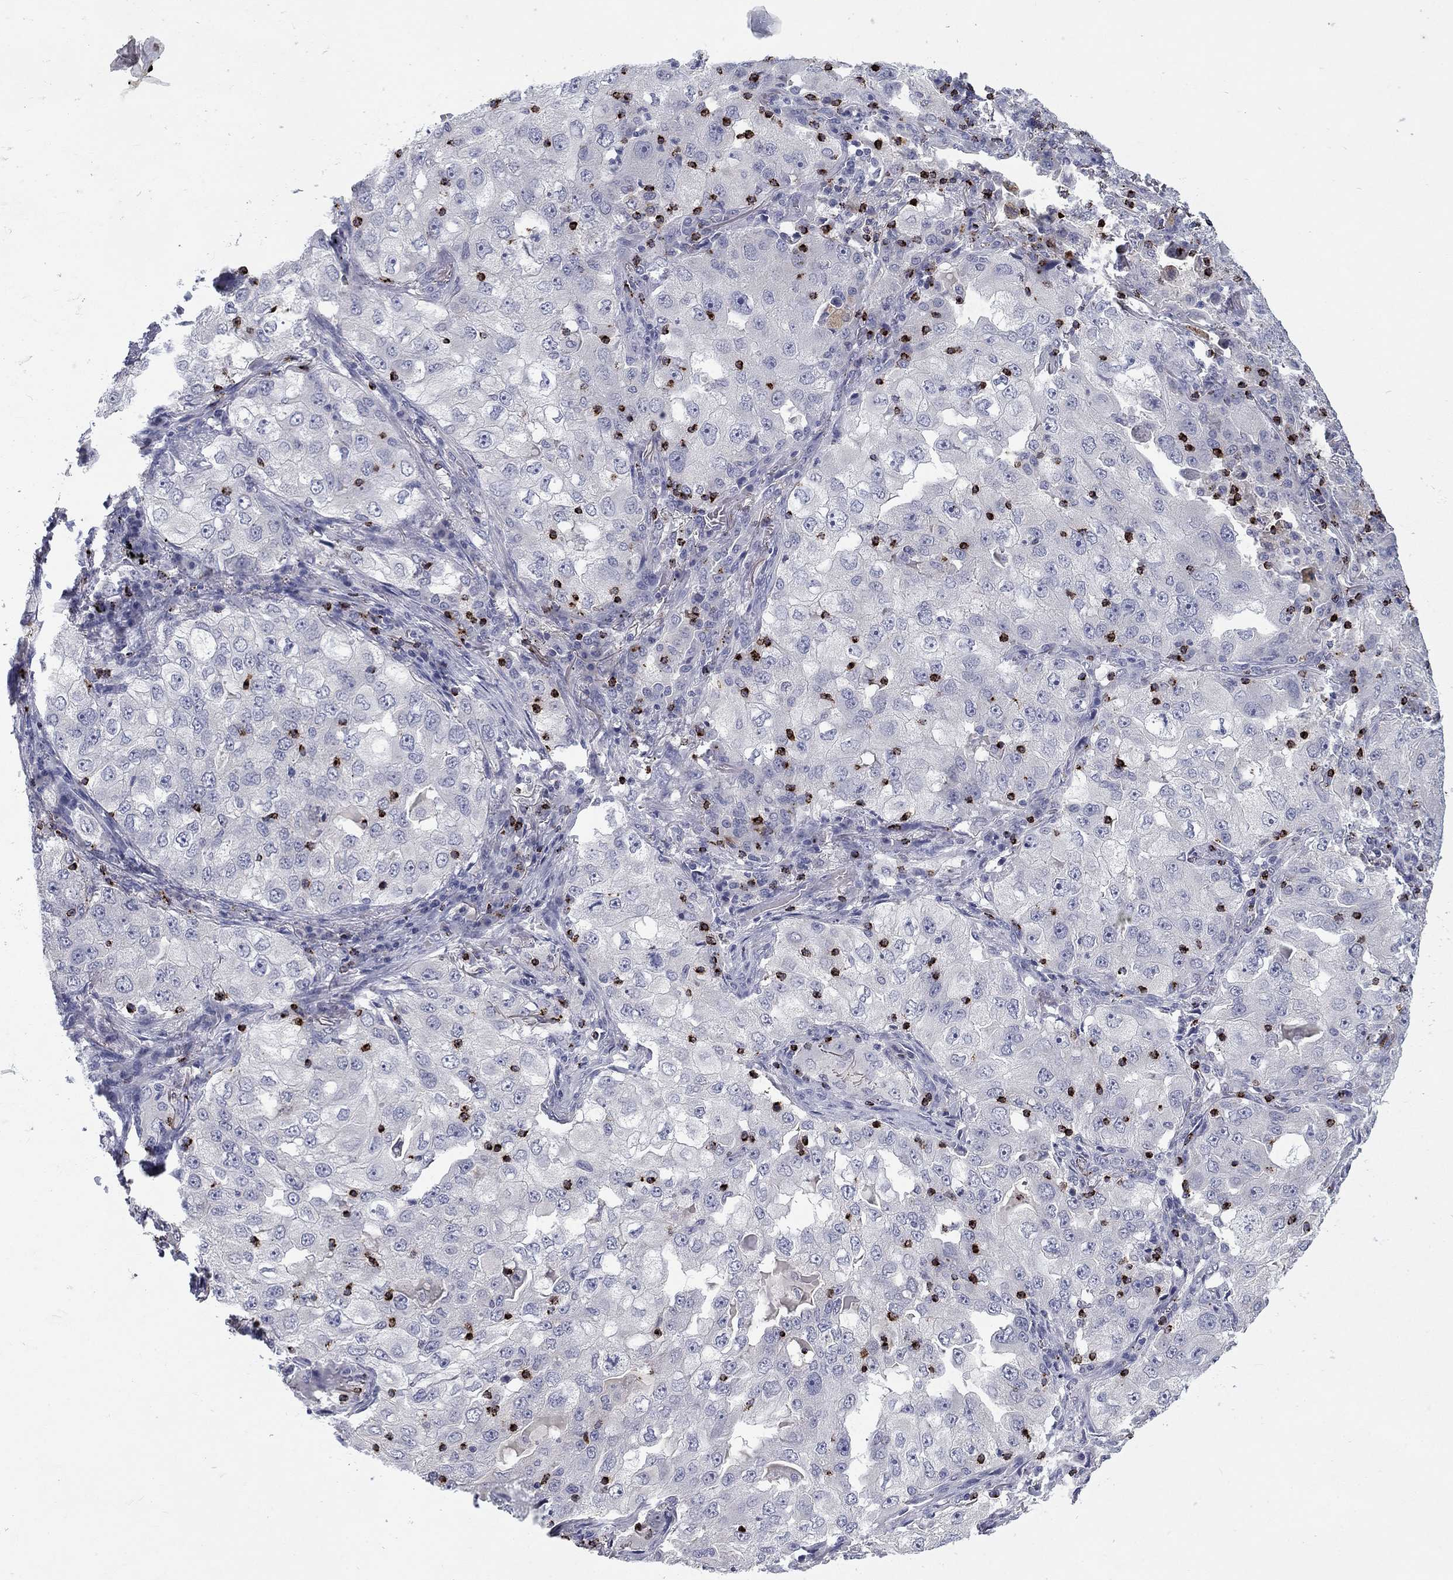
{"staining": {"intensity": "negative", "quantity": "none", "location": "none"}, "tissue": "lung cancer", "cell_type": "Tumor cells", "image_type": "cancer", "snomed": [{"axis": "morphology", "description": "Adenocarcinoma, NOS"}, {"axis": "topography", "description": "Lung"}], "caption": "Immunohistochemical staining of adenocarcinoma (lung) reveals no significant staining in tumor cells.", "gene": "GZMA", "patient": {"sex": "female", "age": 61}}